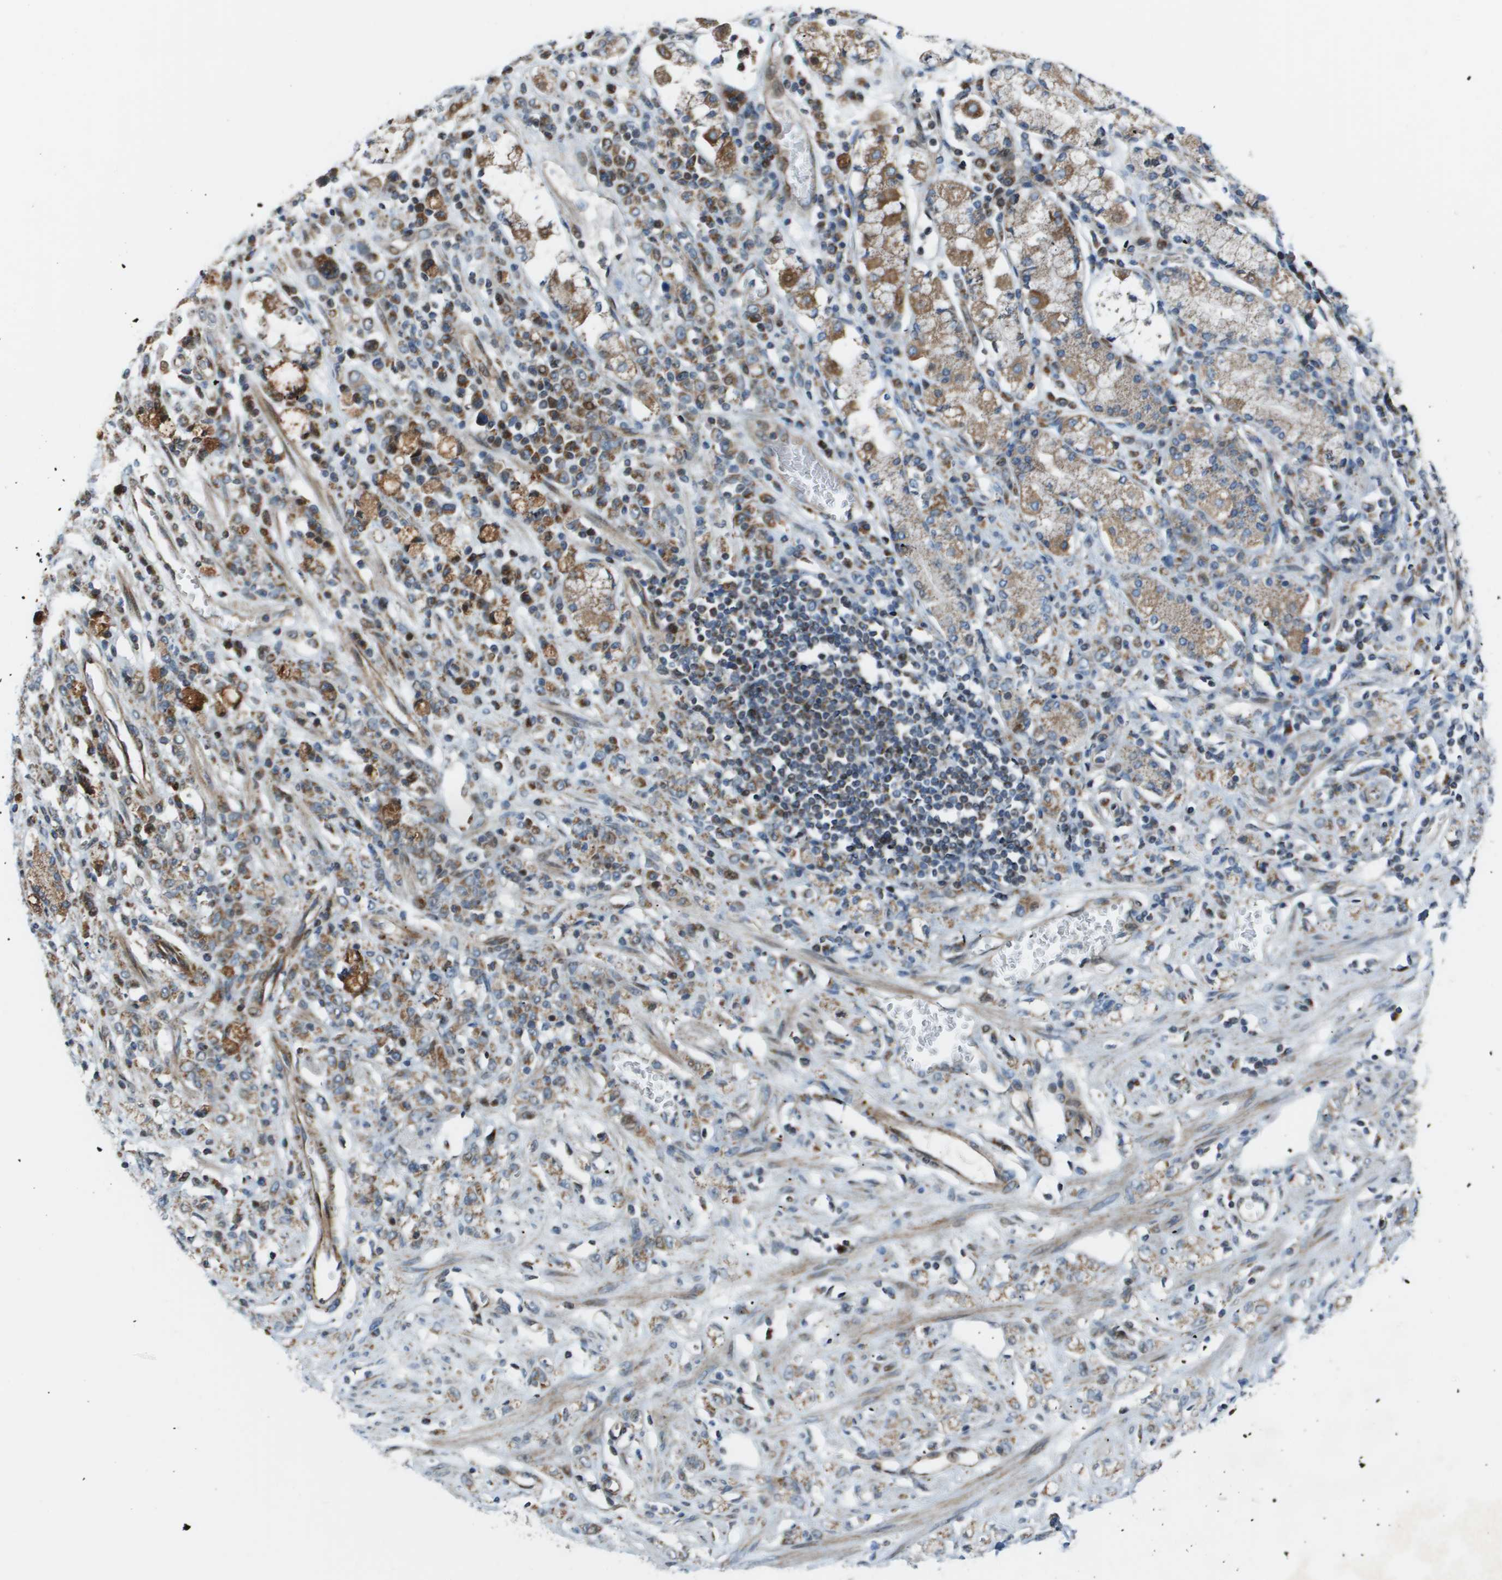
{"staining": {"intensity": "moderate", "quantity": "25%-75%", "location": "cytoplasmic/membranous"}, "tissue": "stomach cancer", "cell_type": "Tumor cells", "image_type": "cancer", "snomed": [{"axis": "morphology", "description": "Normal tissue, NOS"}, {"axis": "morphology", "description": "Adenocarcinoma, NOS"}, {"axis": "topography", "description": "Stomach"}], "caption": "Protein expression analysis of adenocarcinoma (stomach) displays moderate cytoplasmic/membranous expression in approximately 25%-75% of tumor cells.", "gene": "MGAT3", "patient": {"sex": "male", "age": 82}}